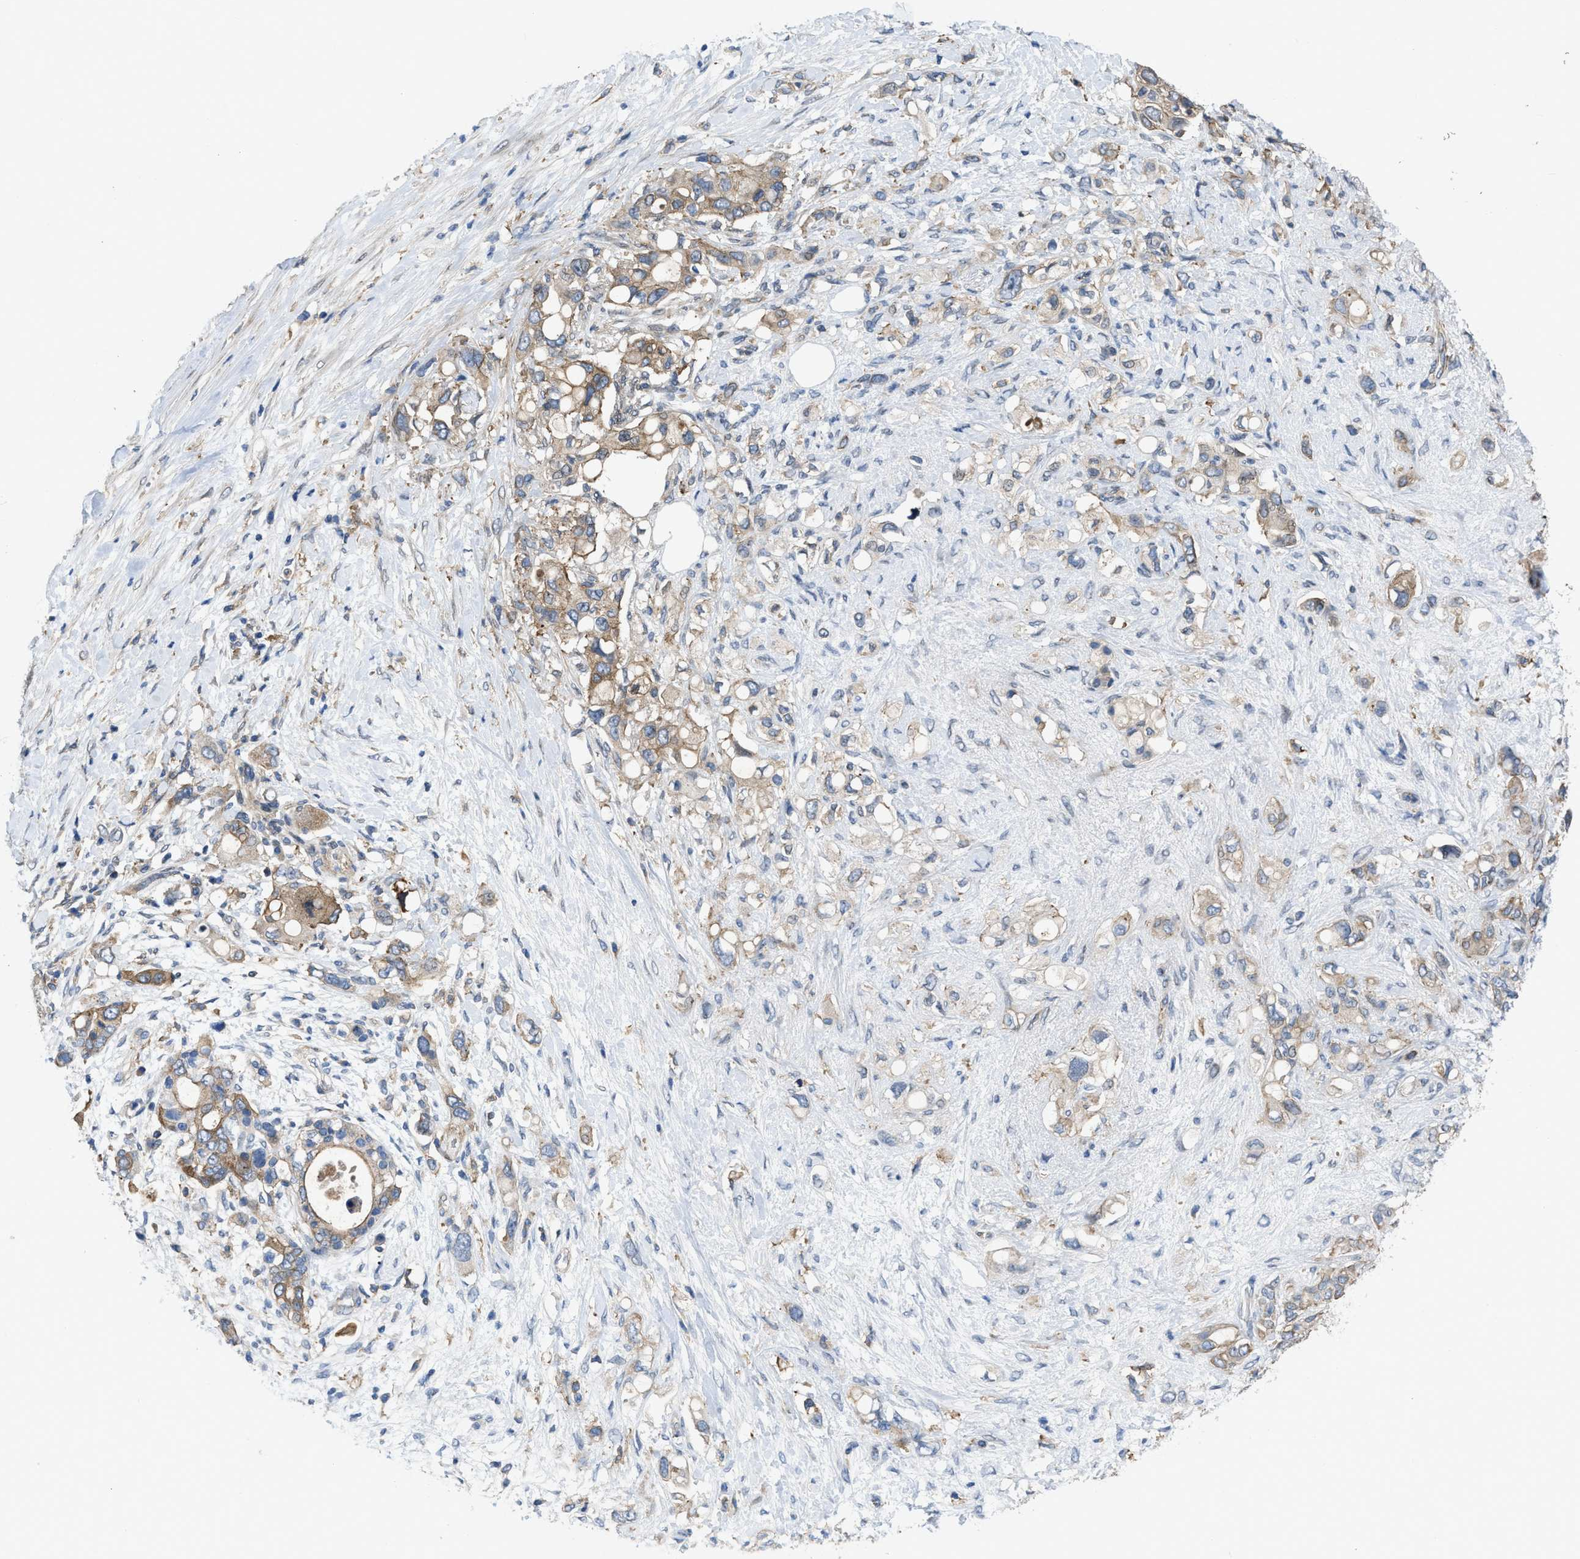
{"staining": {"intensity": "moderate", "quantity": "25%-75%", "location": "cytoplasmic/membranous"}, "tissue": "pancreatic cancer", "cell_type": "Tumor cells", "image_type": "cancer", "snomed": [{"axis": "morphology", "description": "Adenocarcinoma, NOS"}, {"axis": "topography", "description": "Pancreas"}], "caption": "Protein expression analysis of pancreatic adenocarcinoma reveals moderate cytoplasmic/membranous expression in about 25%-75% of tumor cells.", "gene": "MYO18A", "patient": {"sex": "female", "age": 56}}